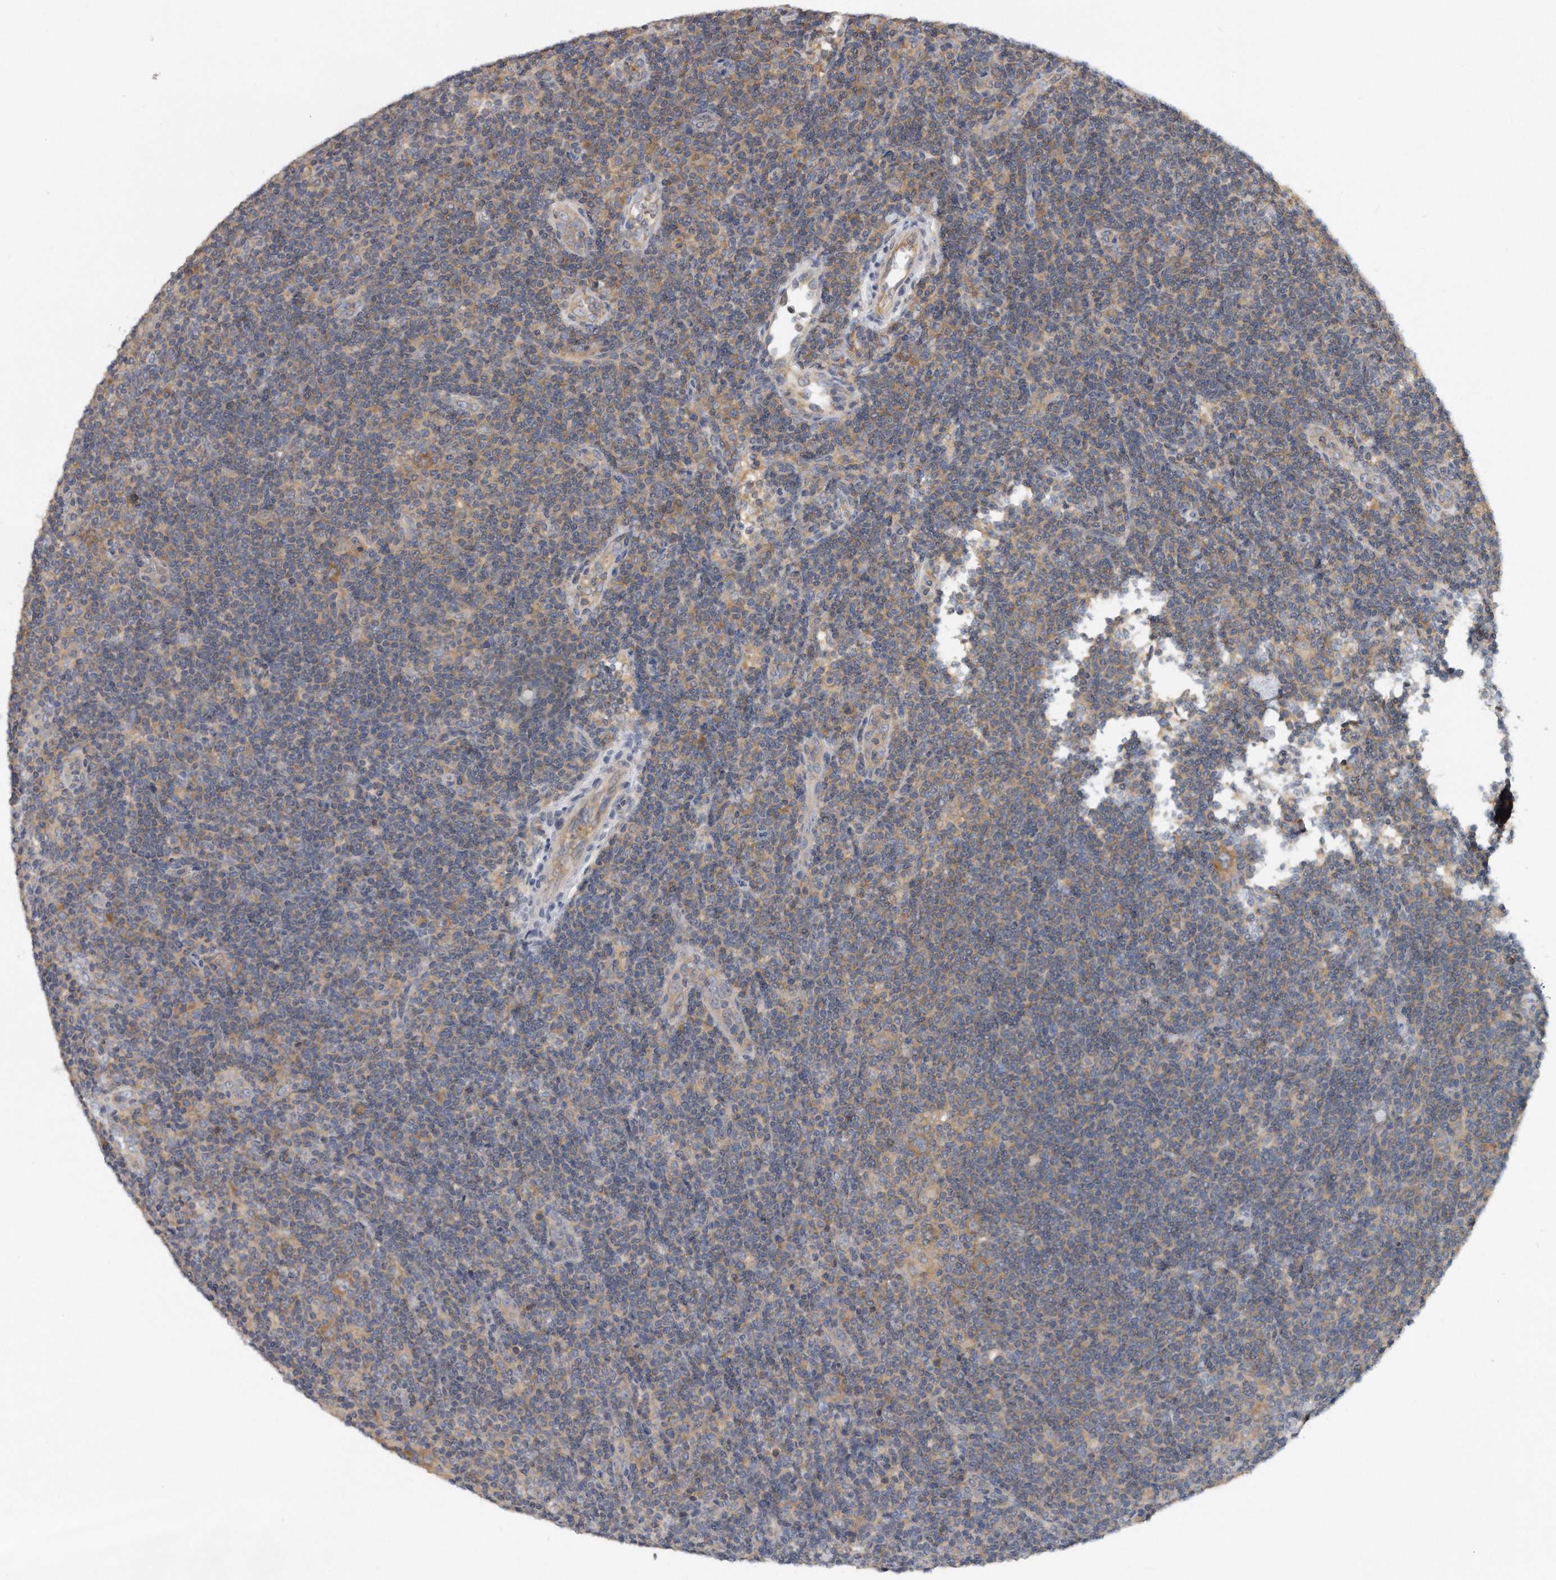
{"staining": {"intensity": "moderate", "quantity": ">75%", "location": "cytoplasmic/membranous"}, "tissue": "lymphoma", "cell_type": "Tumor cells", "image_type": "cancer", "snomed": [{"axis": "morphology", "description": "Hodgkin's disease, NOS"}, {"axis": "topography", "description": "Lymph node"}], "caption": "Hodgkin's disease stained with a brown dye exhibits moderate cytoplasmic/membranous positive positivity in approximately >75% of tumor cells.", "gene": "EIF3I", "patient": {"sex": "female", "age": 57}}